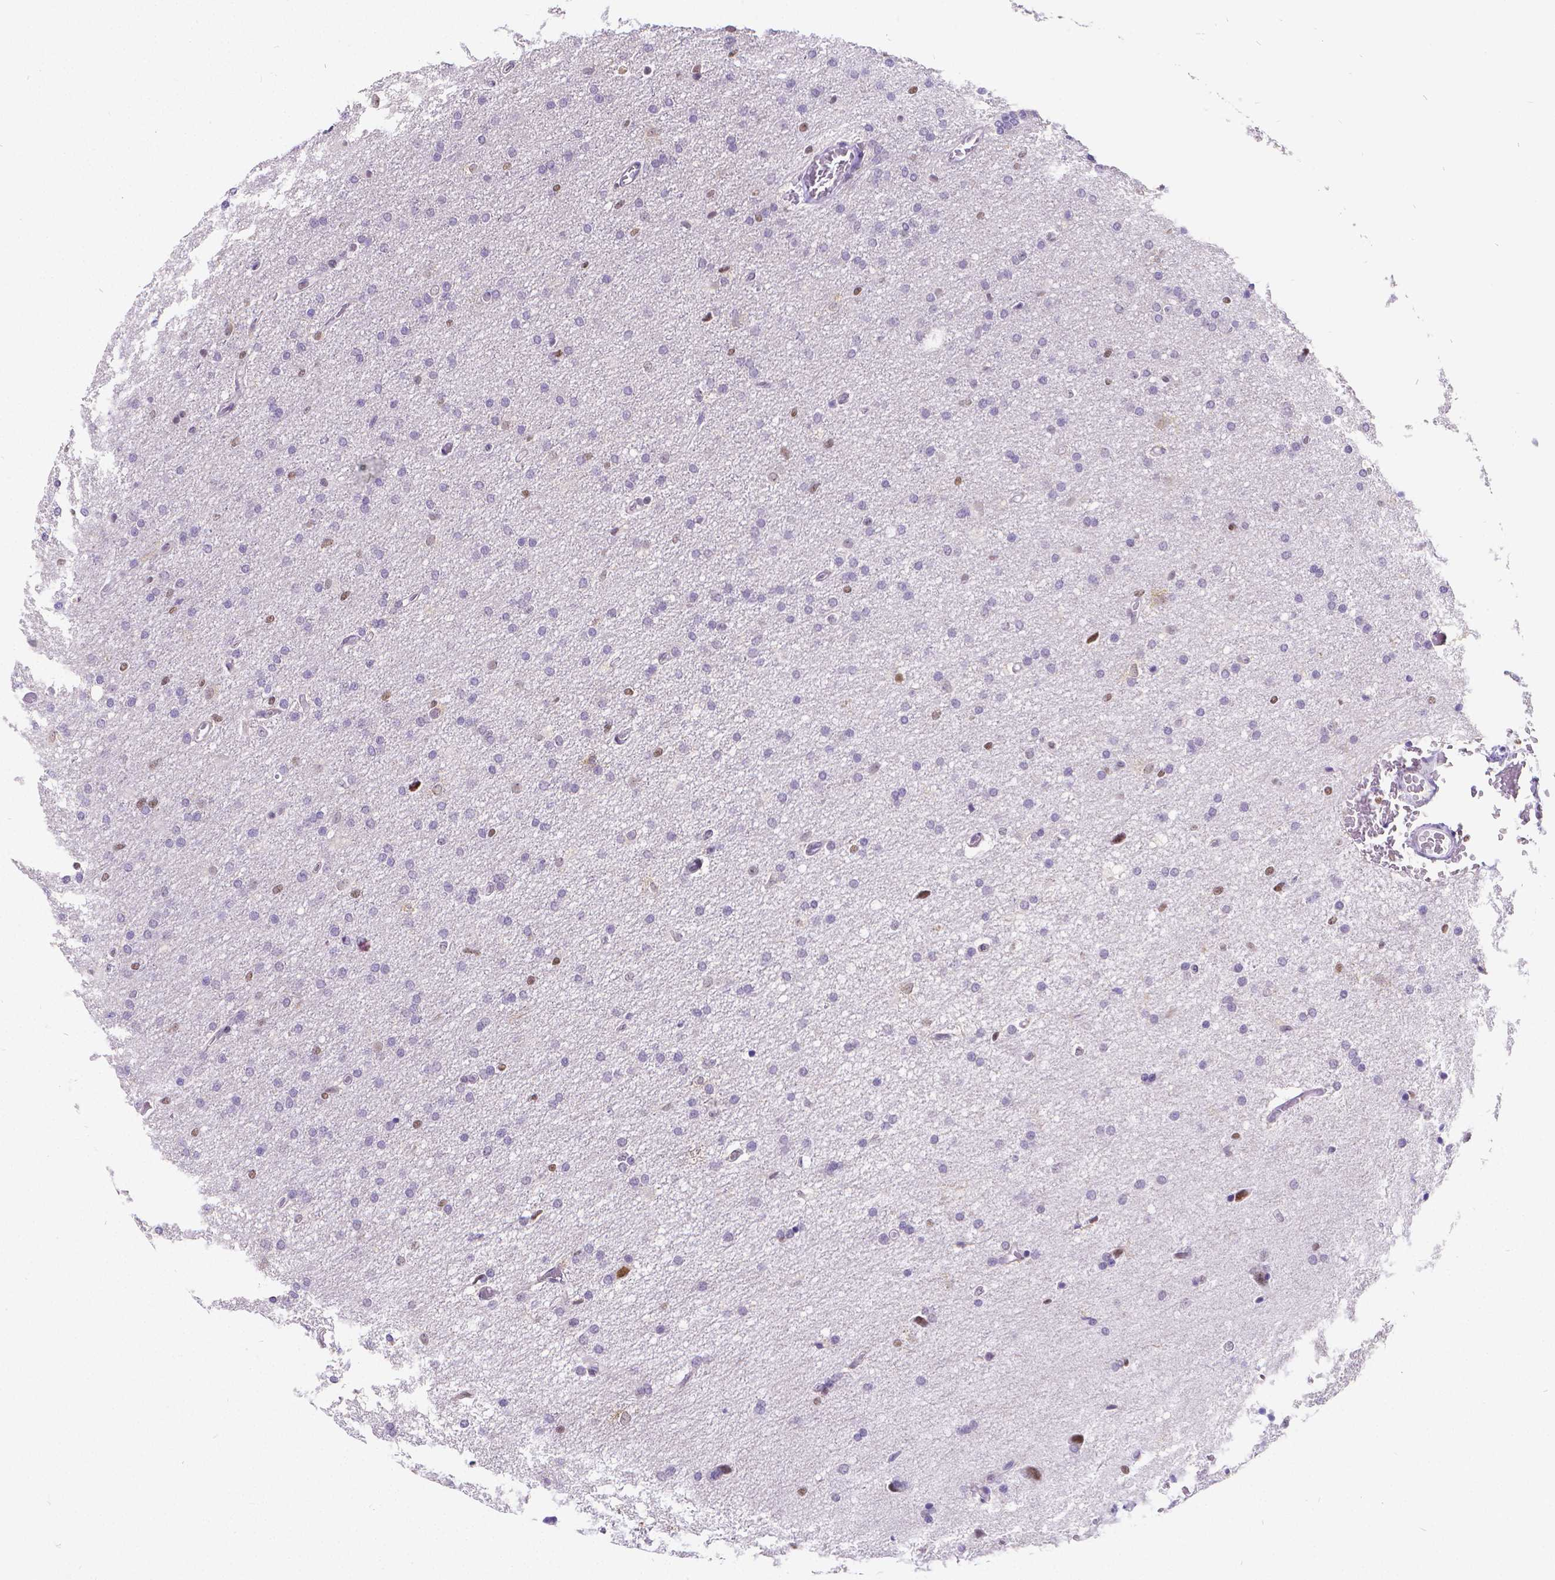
{"staining": {"intensity": "negative", "quantity": "none", "location": "none"}, "tissue": "glioma", "cell_type": "Tumor cells", "image_type": "cancer", "snomed": [{"axis": "morphology", "description": "Glioma, malignant, High grade"}, {"axis": "topography", "description": "Cerebral cortex"}], "caption": "A micrograph of glioma stained for a protein demonstrates no brown staining in tumor cells.", "gene": "MEF2C", "patient": {"sex": "male", "age": 70}}